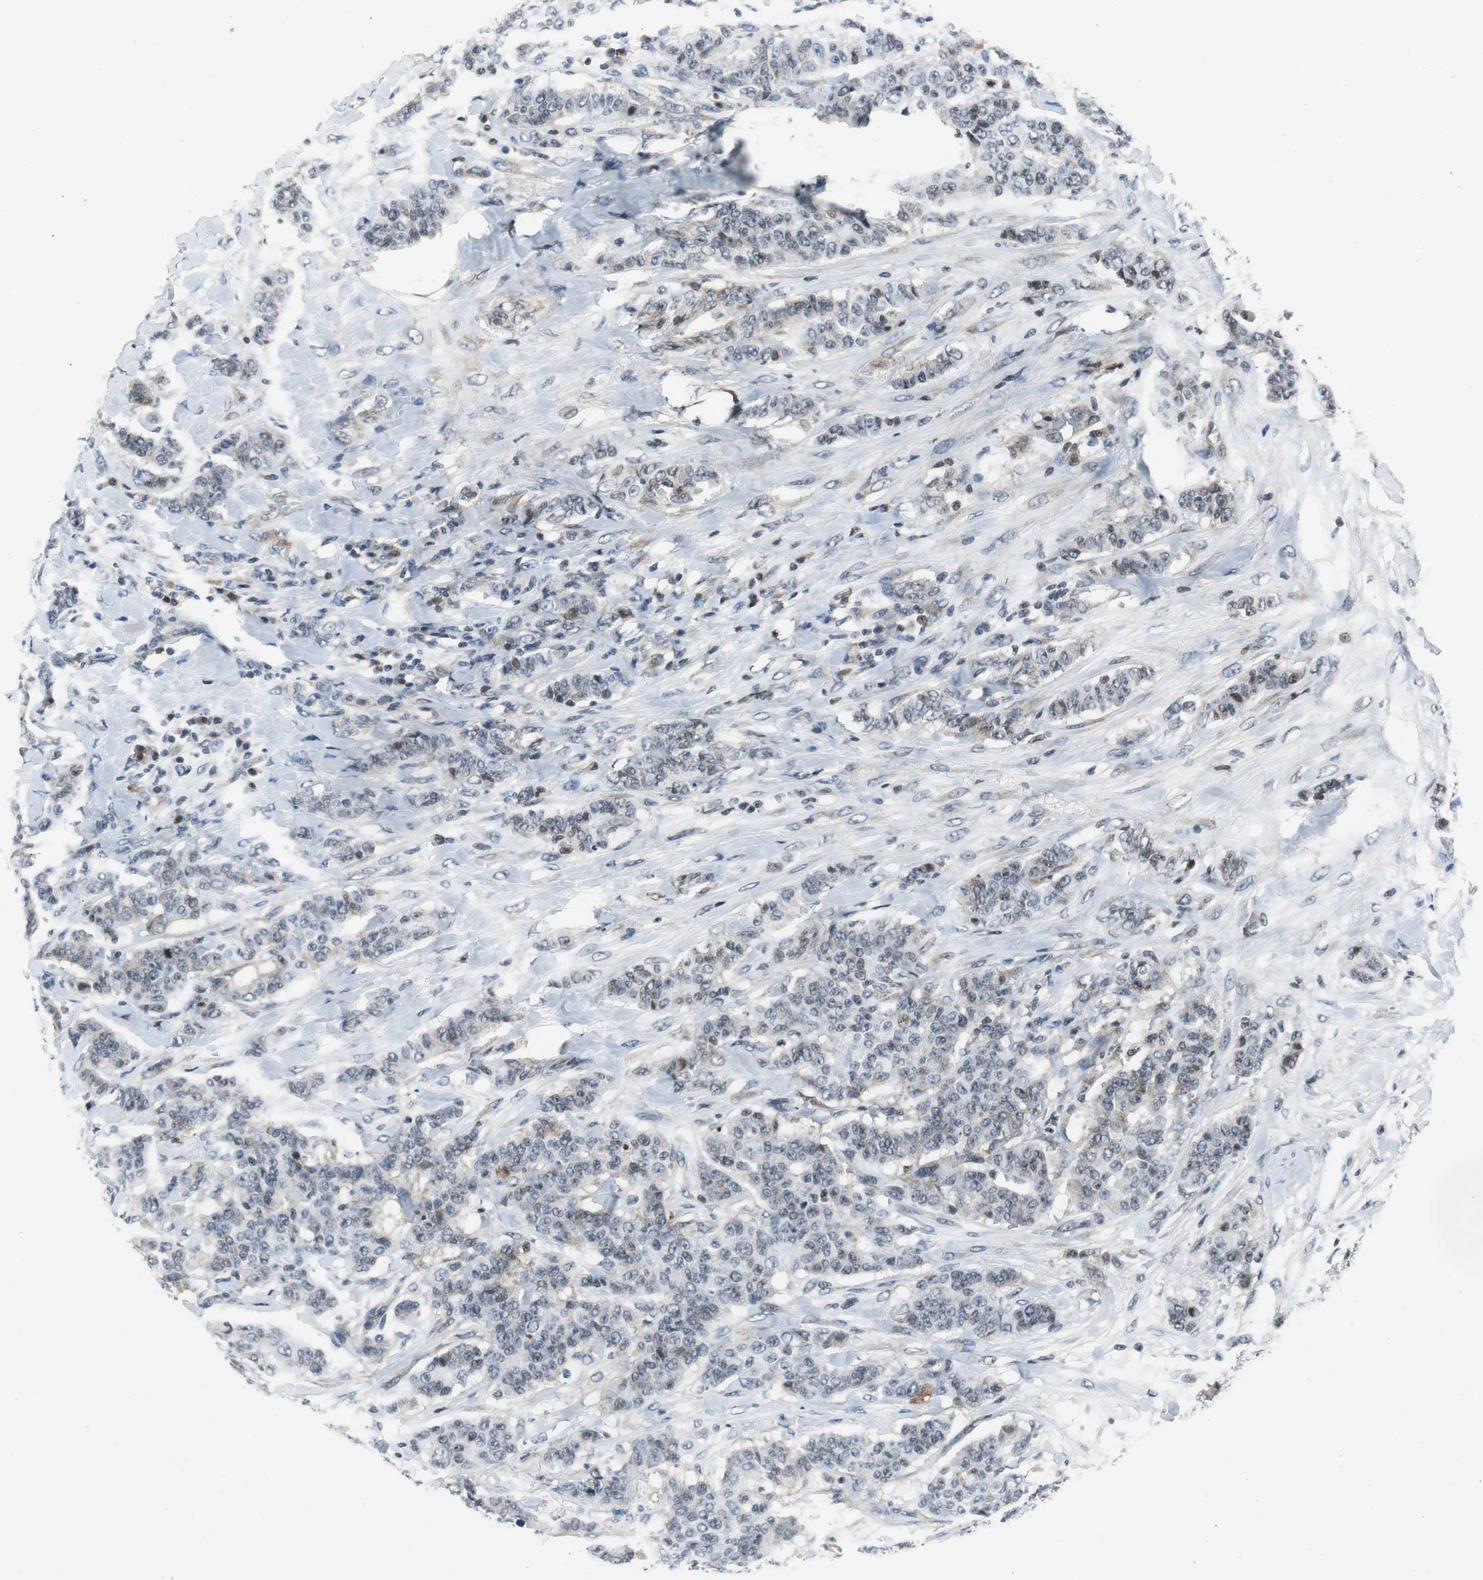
{"staining": {"intensity": "weak", "quantity": "25%-75%", "location": "nuclear"}, "tissue": "breast cancer", "cell_type": "Tumor cells", "image_type": "cancer", "snomed": [{"axis": "morphology", "description": "Duct carcinoma"}, {"axis": "topography", "description": "Breast"}], "caption": "The photomicrograph reveals immunohistochemical staining of breast cancer. There is weak nuclear expression is present in about 25%-75% of tumor cells.", "gene": "ORM1", "patient": {"sex": "female", "age": 40}}